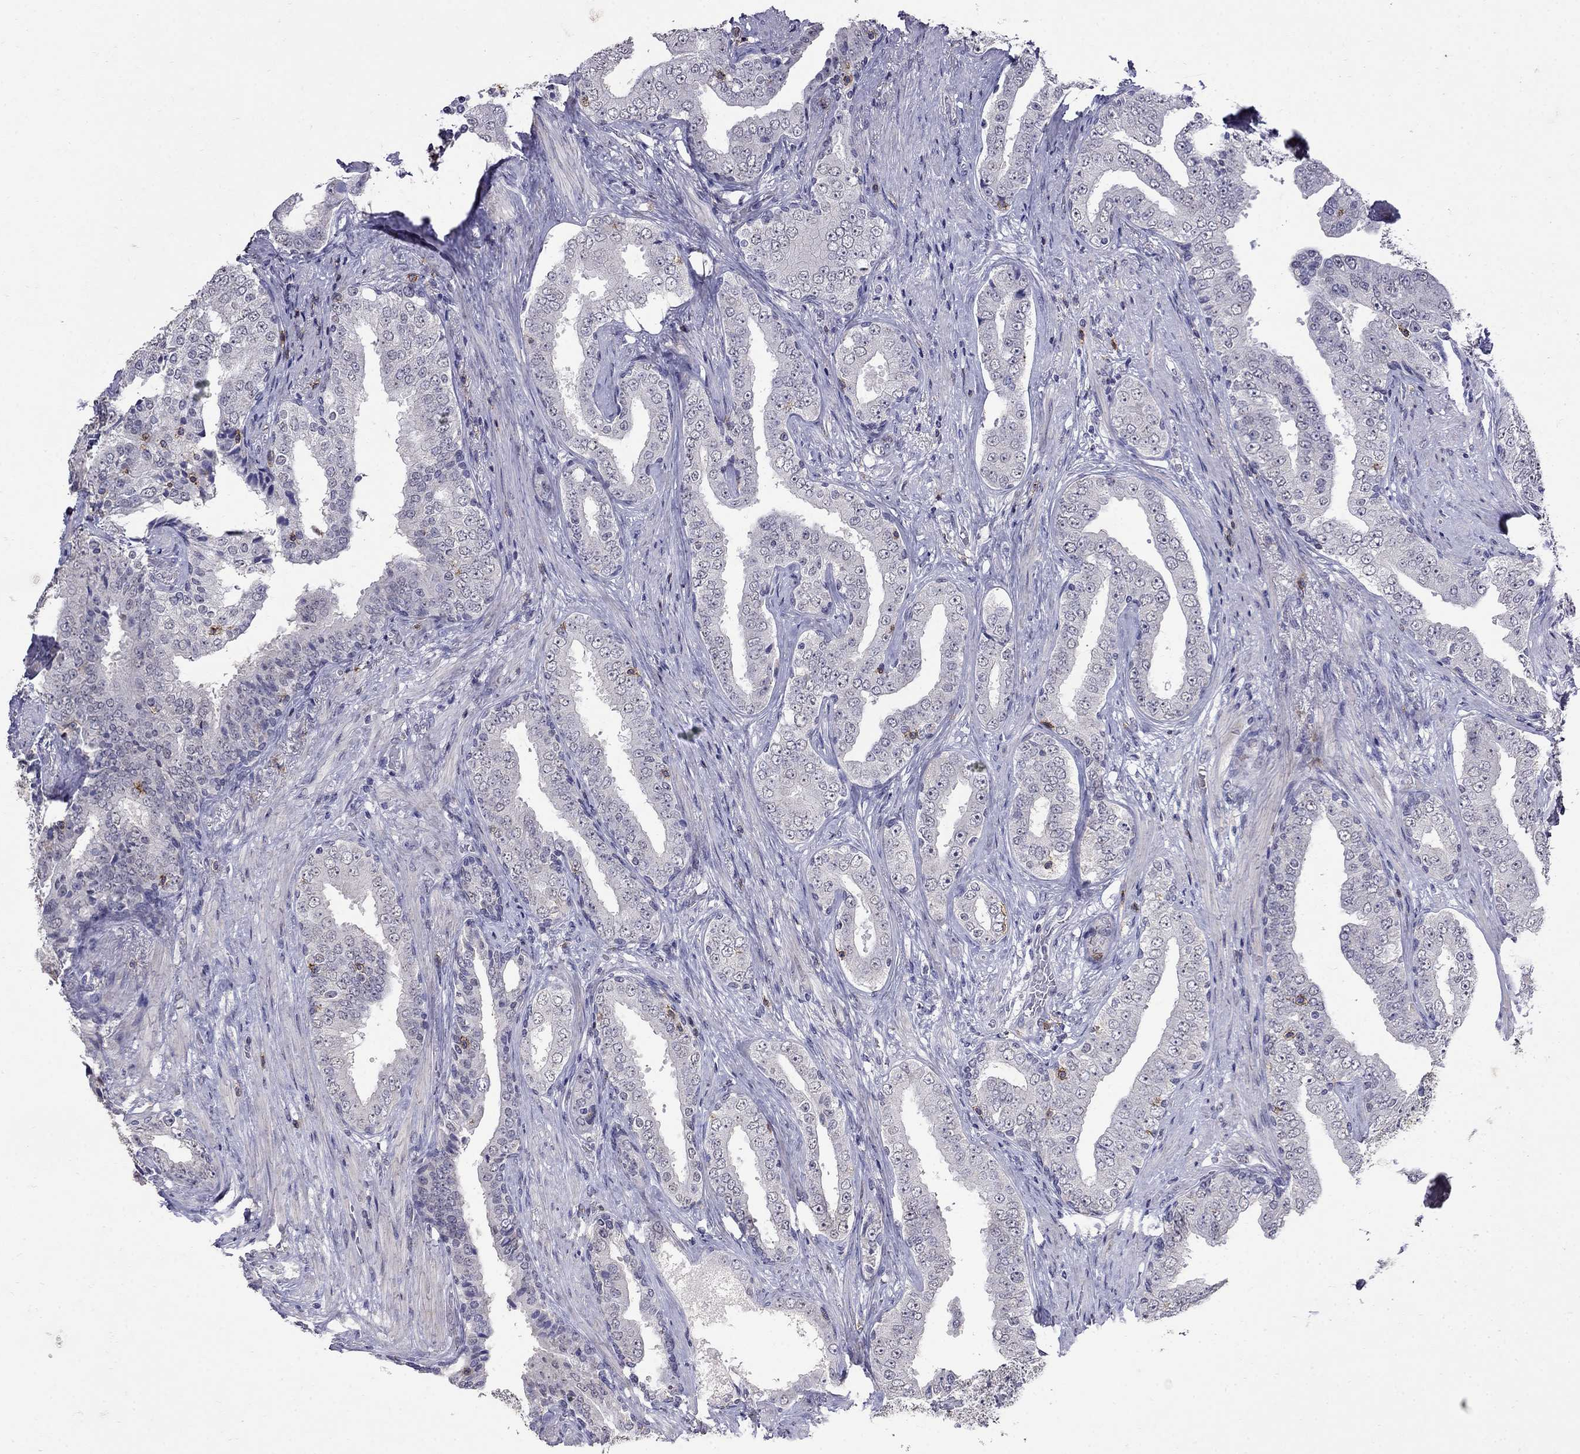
{"staining": {"intensity": "negative", "quantity": "none", "location": "none"}, "tissue": "prostate cancer", "cell_type": "Tumor cells", "image_type": "cancer", "snomed": [{"axis": "morphology", "description": "Adenocarcinoma, Low grade"}, {"axis": "topography", "description": "Prostate and seminal vesicle, NOS"}], "caption": "Protein analysis of prostate cancer exhibits no significant positivity in tumor cells.", "gene": "CD8B", "patient": {"sex": "male", "age": 61}}